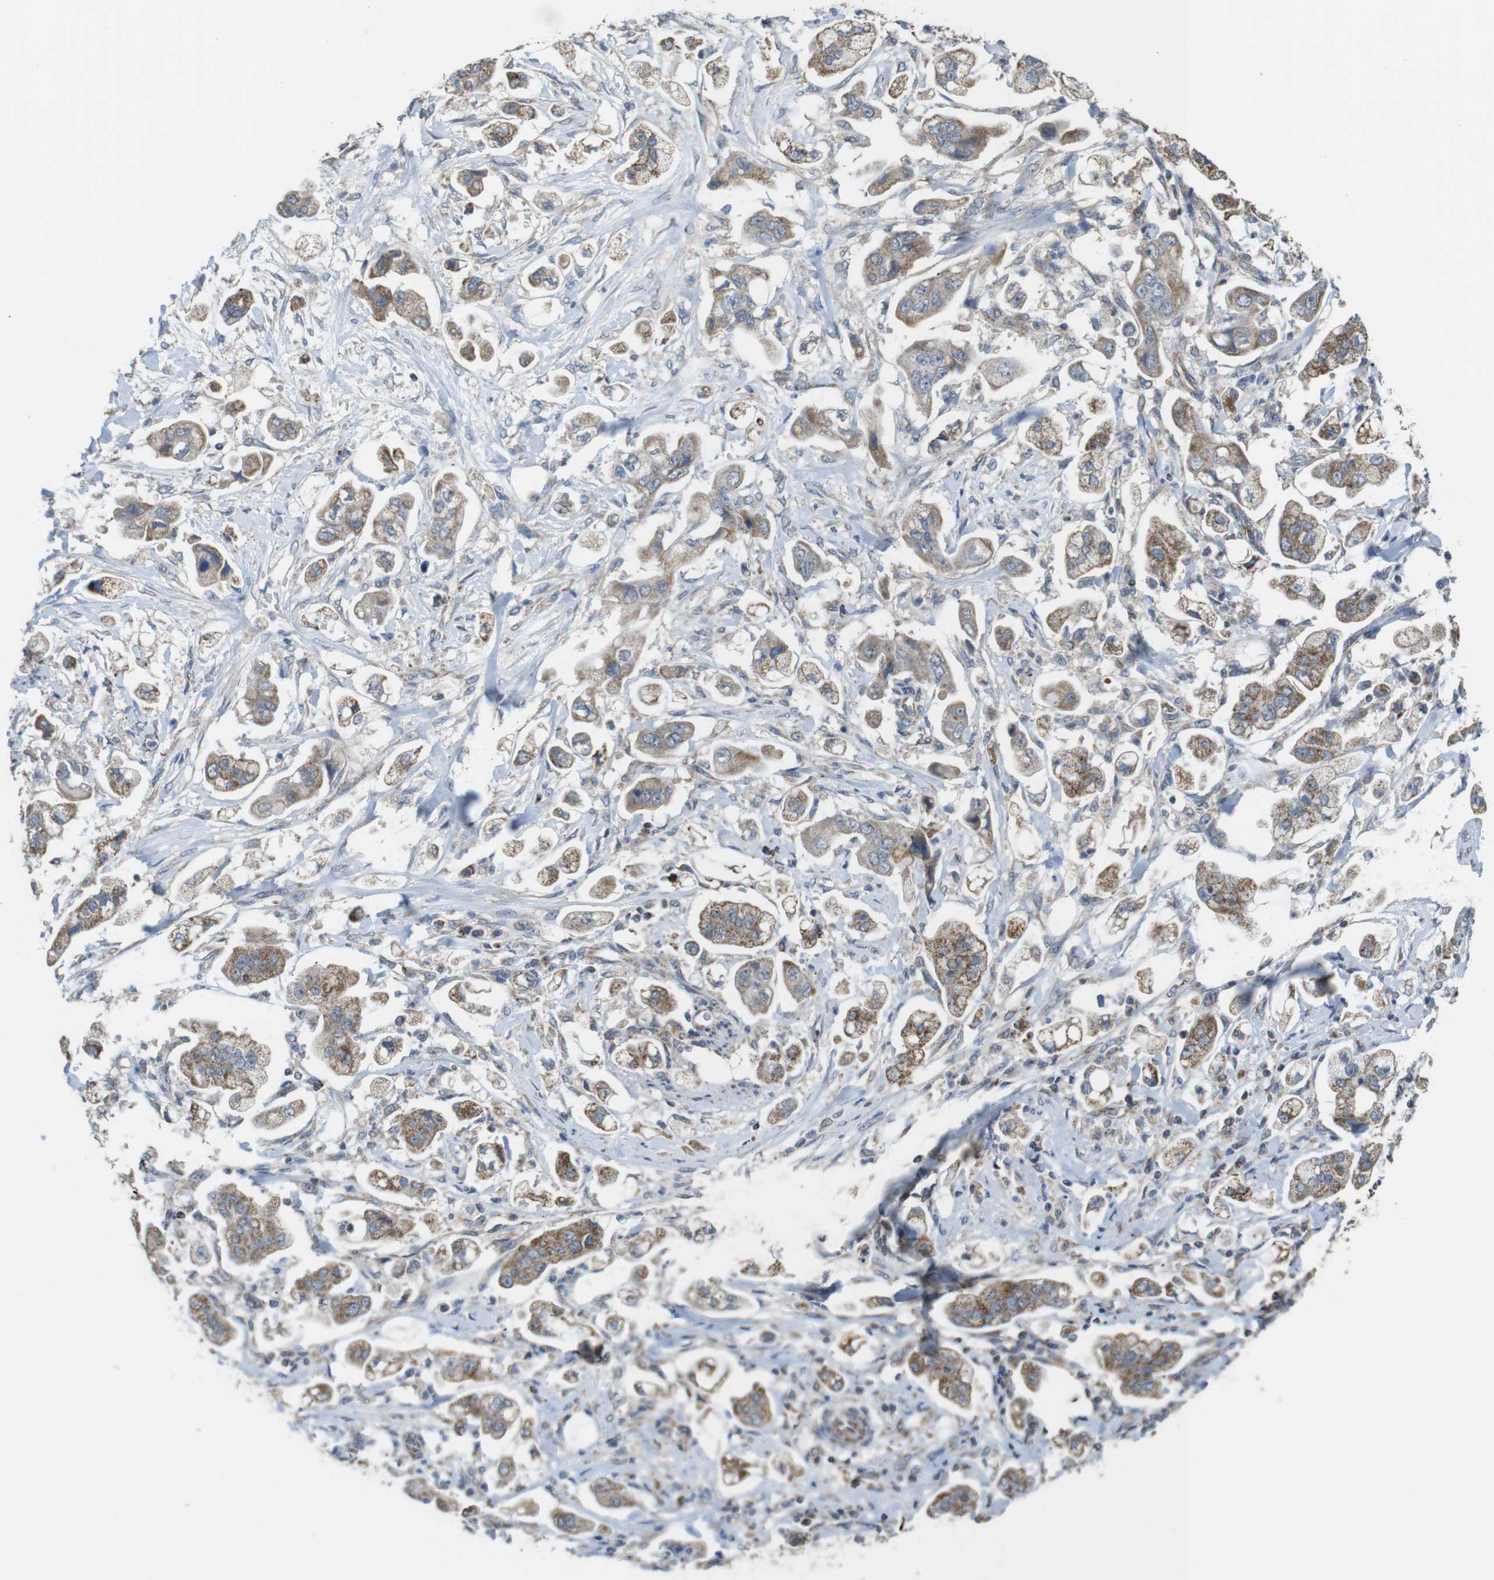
{"staining": {"intensity": "moderate", "quantity": ">75%", "location": "cytoplasmic/membranous"}, "tissue": "stomach cancer", "cell_type": "Tumor cells", "image_type": "cancer", "snomed": [{"axis": "morphology", "description": "Adenocarcinoma, NOS"}, {"axis": "topography", "description": "Stomach"}], "caption": "The immunohistochemical stain labels moderate cytoplasmic/membranous positivity in tumor cells of adenocarcinoma (stomach) tissue.", "gene": "CALHM2", "patient": {"sex": "male", "age": 62}}